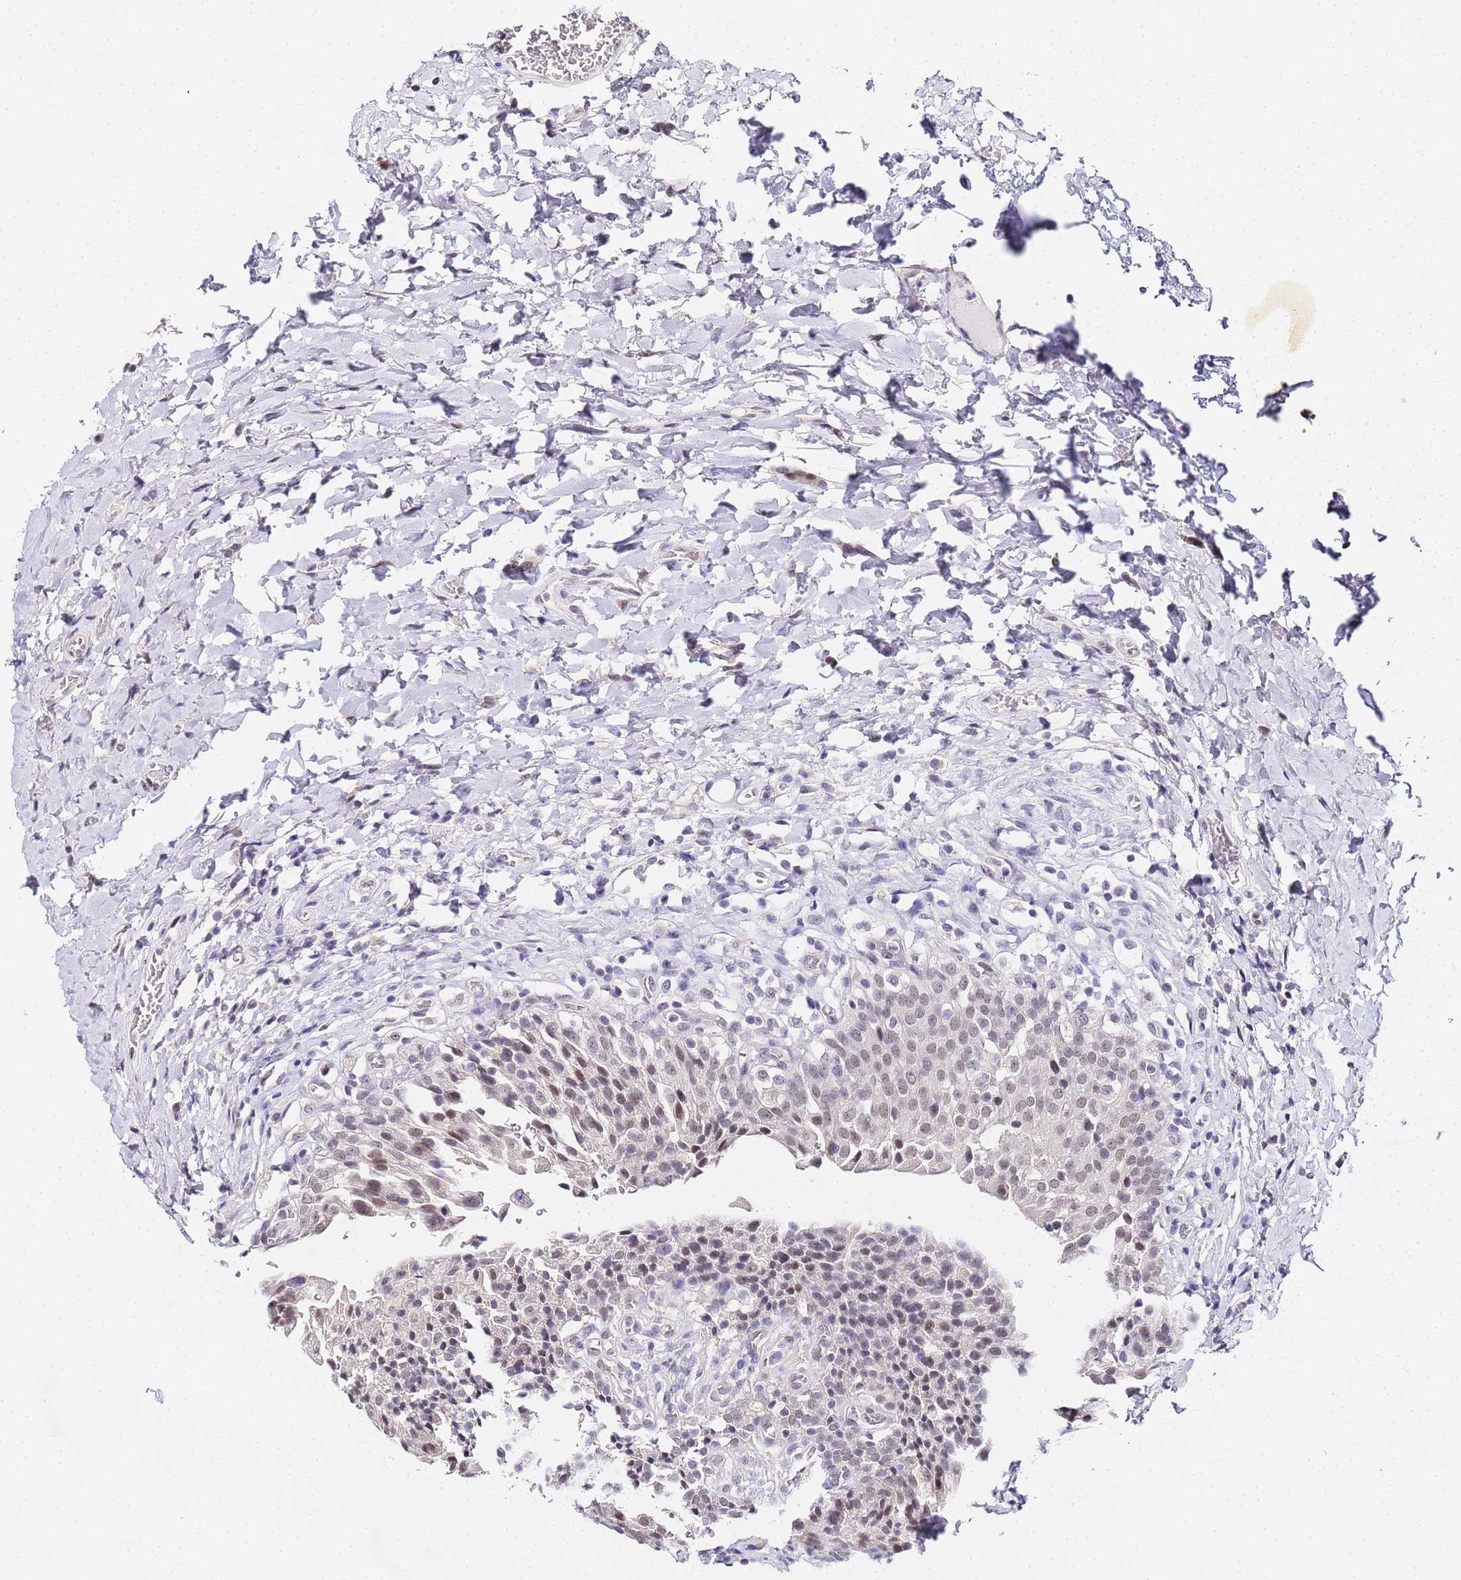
{"staining": {"intensity": "moderate", "quantity": "25%-75%", "location": "nuclear"}, "tissue": "urinary bladder", "cell_type": "Urothelial cells", "image_type": "normal", "snomed": [{"axis": "morphology", "description": "Normal tissue, NOS"}, {"axis": "morphology", "description": "Inflammation, NOS"}, {"axis": "topography", "description": "Urinary bladder"}], "caption": "High-magnification brightfield microscopy of normal urinary bladder stained with DAB (brown) and counterstained with hematoxylin (blue). urothelial cells exhibit moderate nuclear staining is identified in about25%-75% of cells.", "gene": "LSM3", "patient": {"sex": "male", "age": 64}}